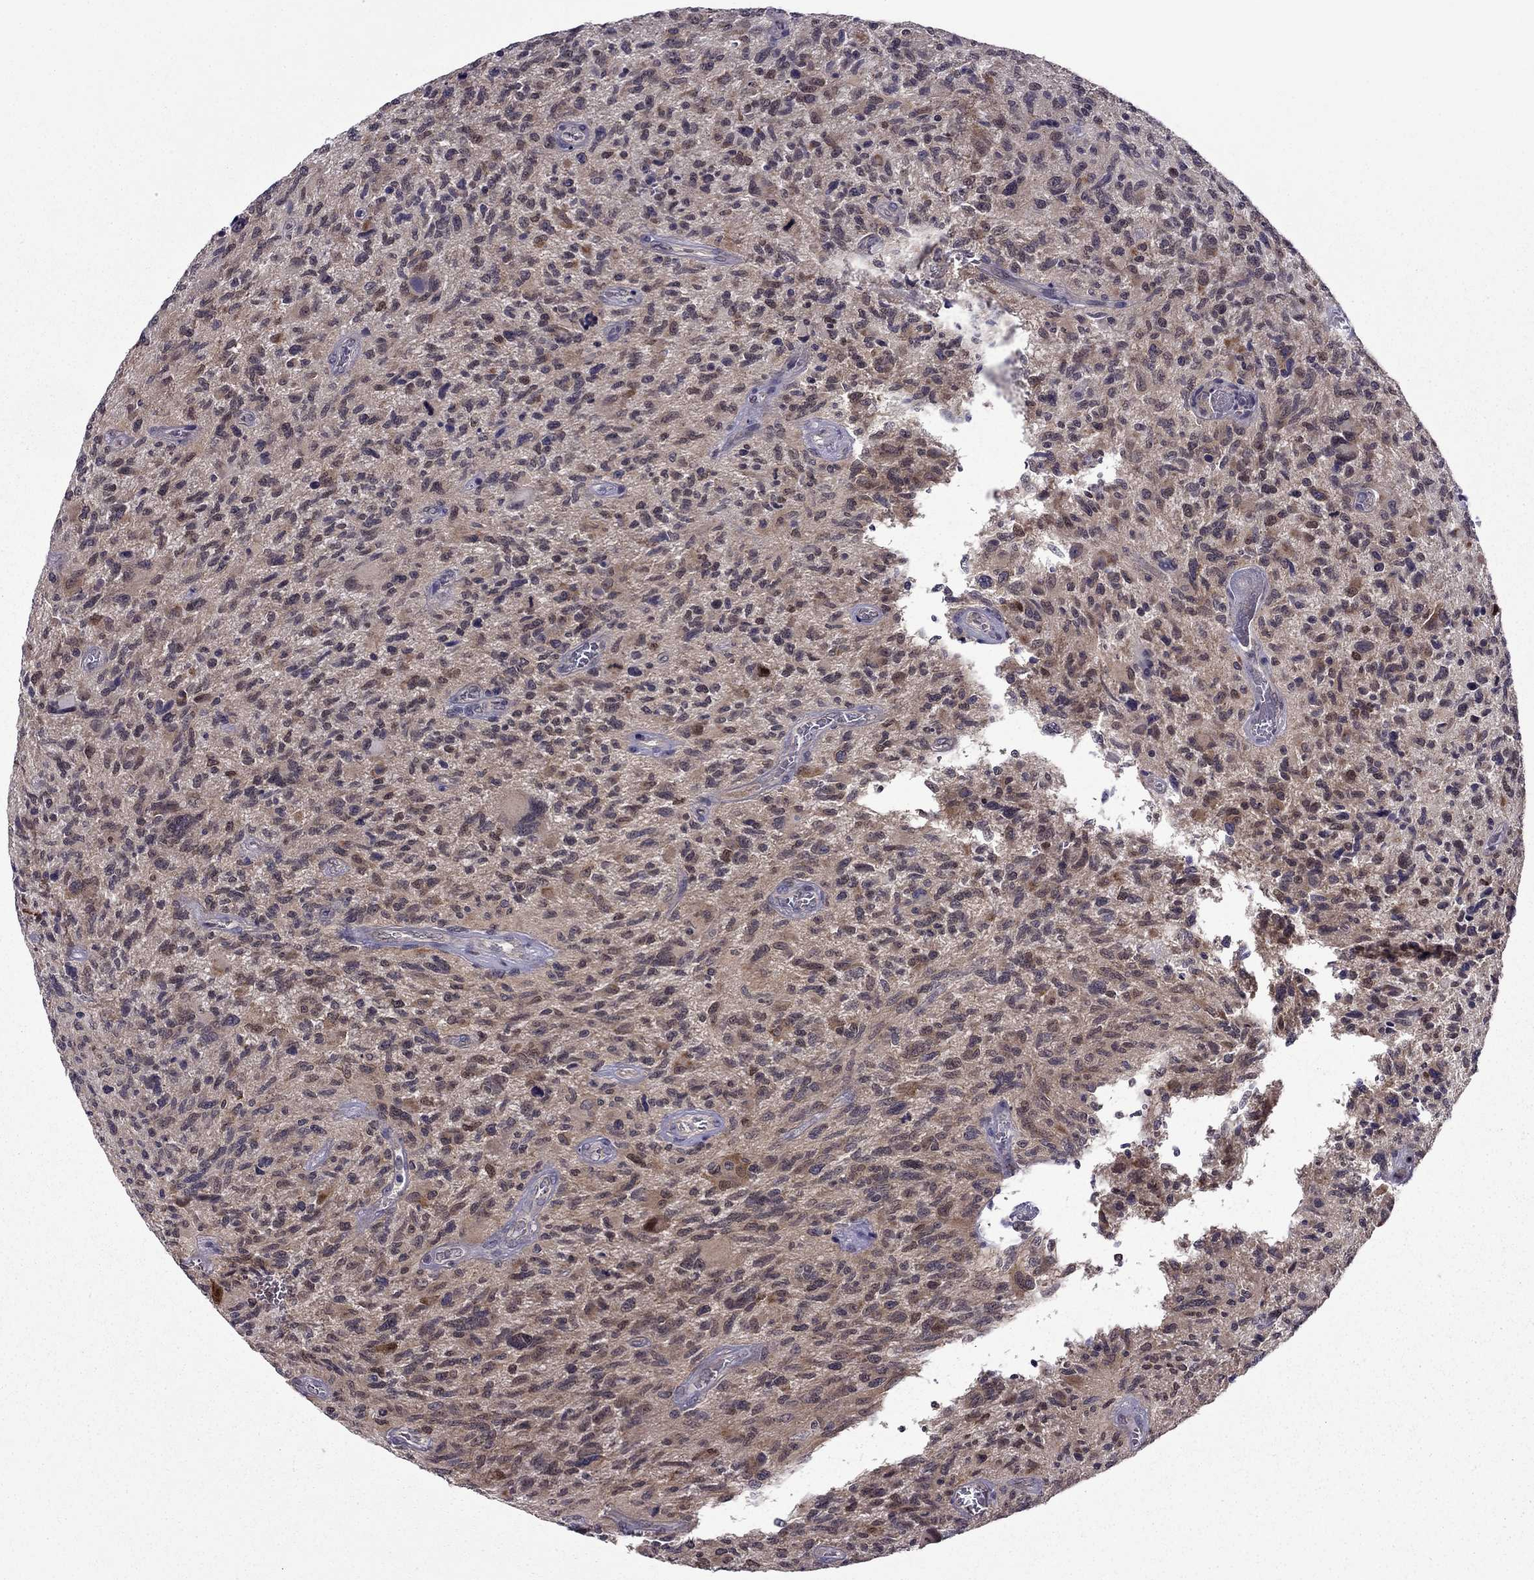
{"staining": {"intensity": "weak", "quantity": ">75%", "location": "cytoplasmic/membranous"}, "tissue": "glioma", "cell_type": "Tumor cells", "image_type": "cancer", "snomed": [{"axis": "morphology", "description": "Glioma, malignant, NOS"}, {"axis": "morphology", "description": "Glioma, malignant, High grade"}, {"axis": "topography", "description": "Brain"}], "caption": "Protein analysis of malignant glioma (high-grade) tissue reveals weak cytoplasmic/membranous positivity in about >75% of tumor cells.", "gene": "CDK5", "patient": {"sex": "female", "age": 71}}